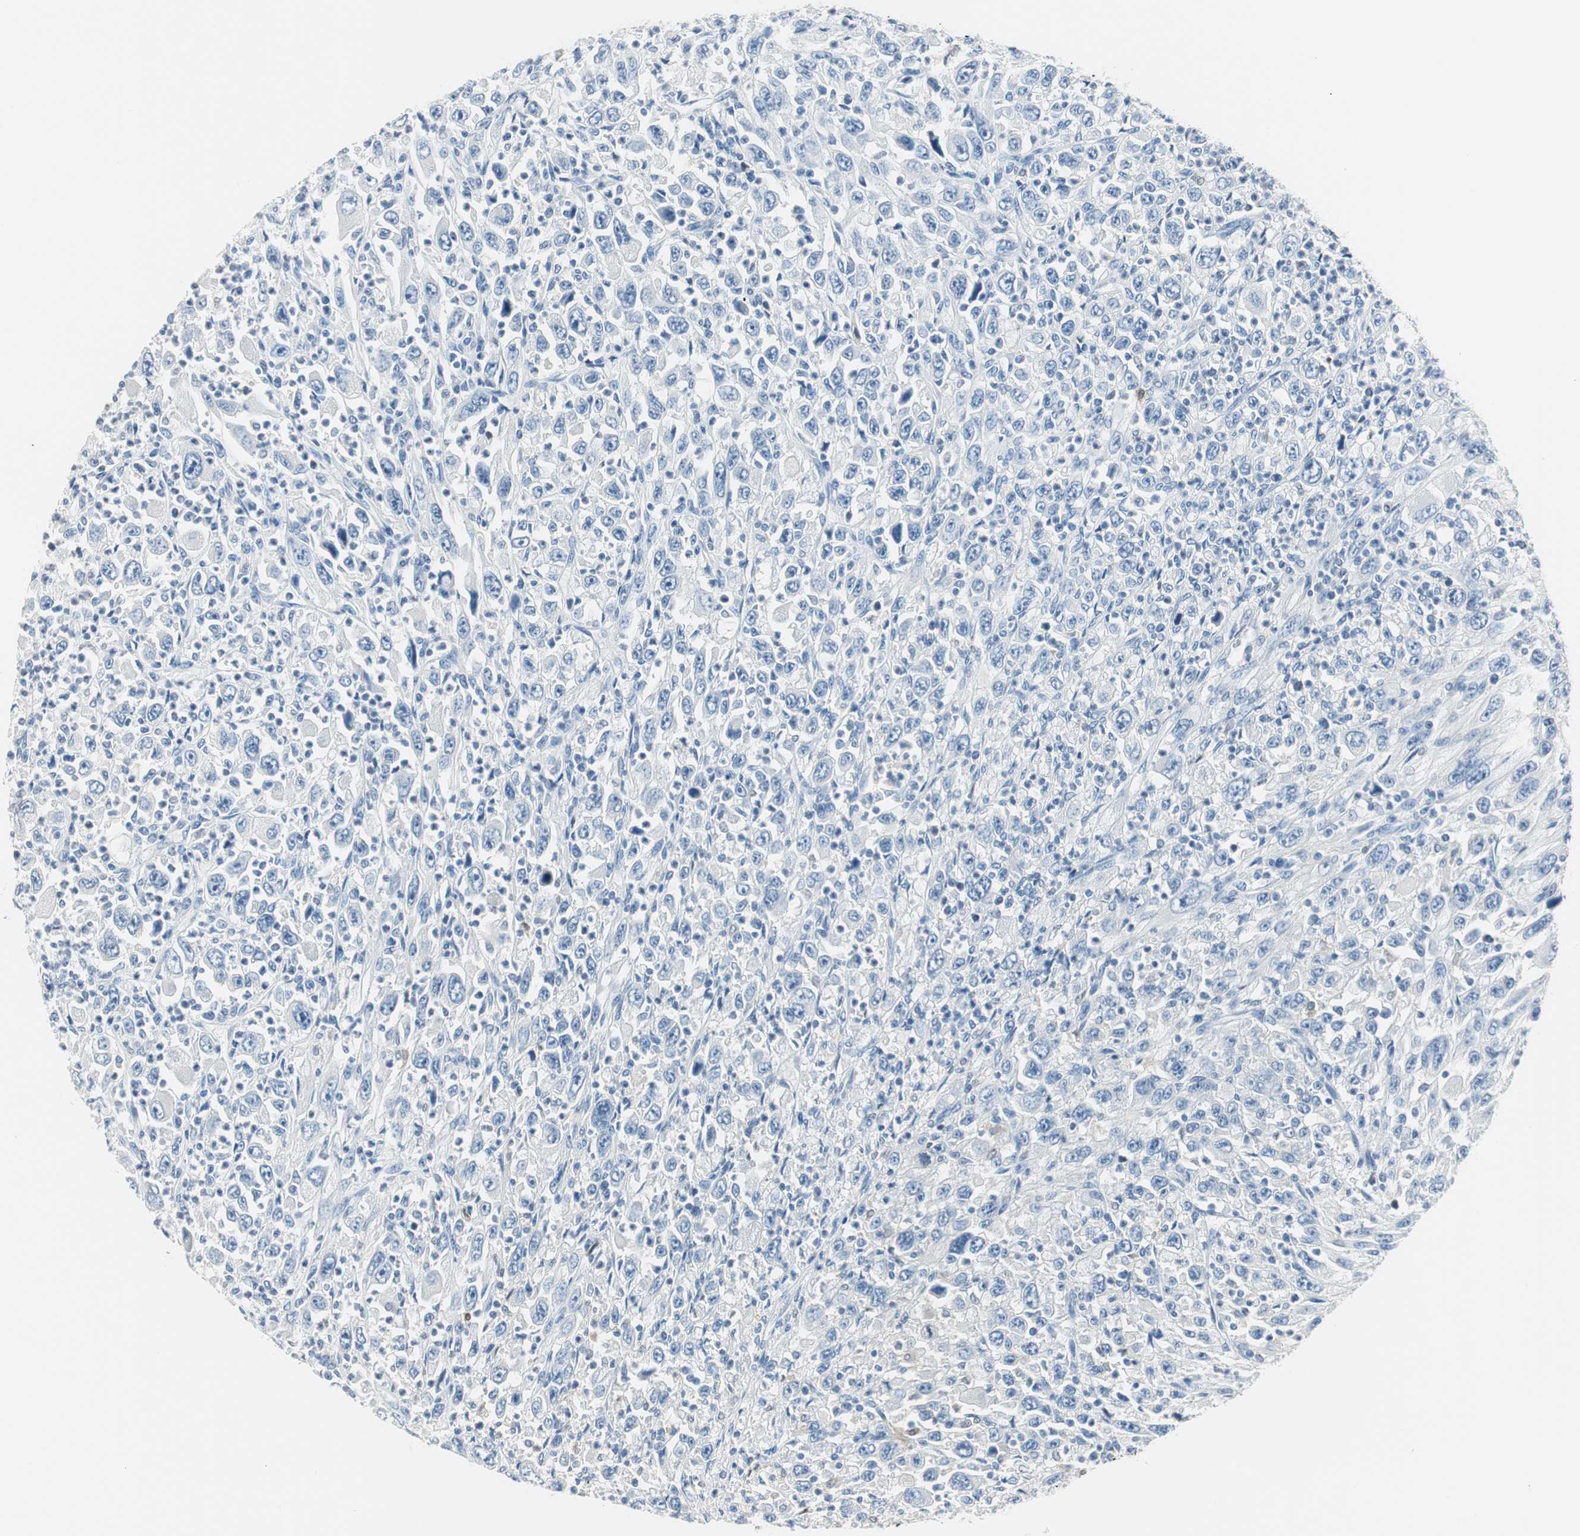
{"staining": {"intensity": "negative", "quantity": "none", "location": "none"}, "tissue": "melanoma", "cell_type": "Tumor cells", "image_type": "cancer", "snomed": [{"axis": "morphology", "description": "Malignant melanoma, Metastatic site"}, {"axis": "topography", "description": "Skin"}], "caption": "The photomicrograph displays no staining of tumor cells in malignant melanoma (metastatic site).", "gene": "FBP1", "patient": {"sex": "female", "age": 56}}